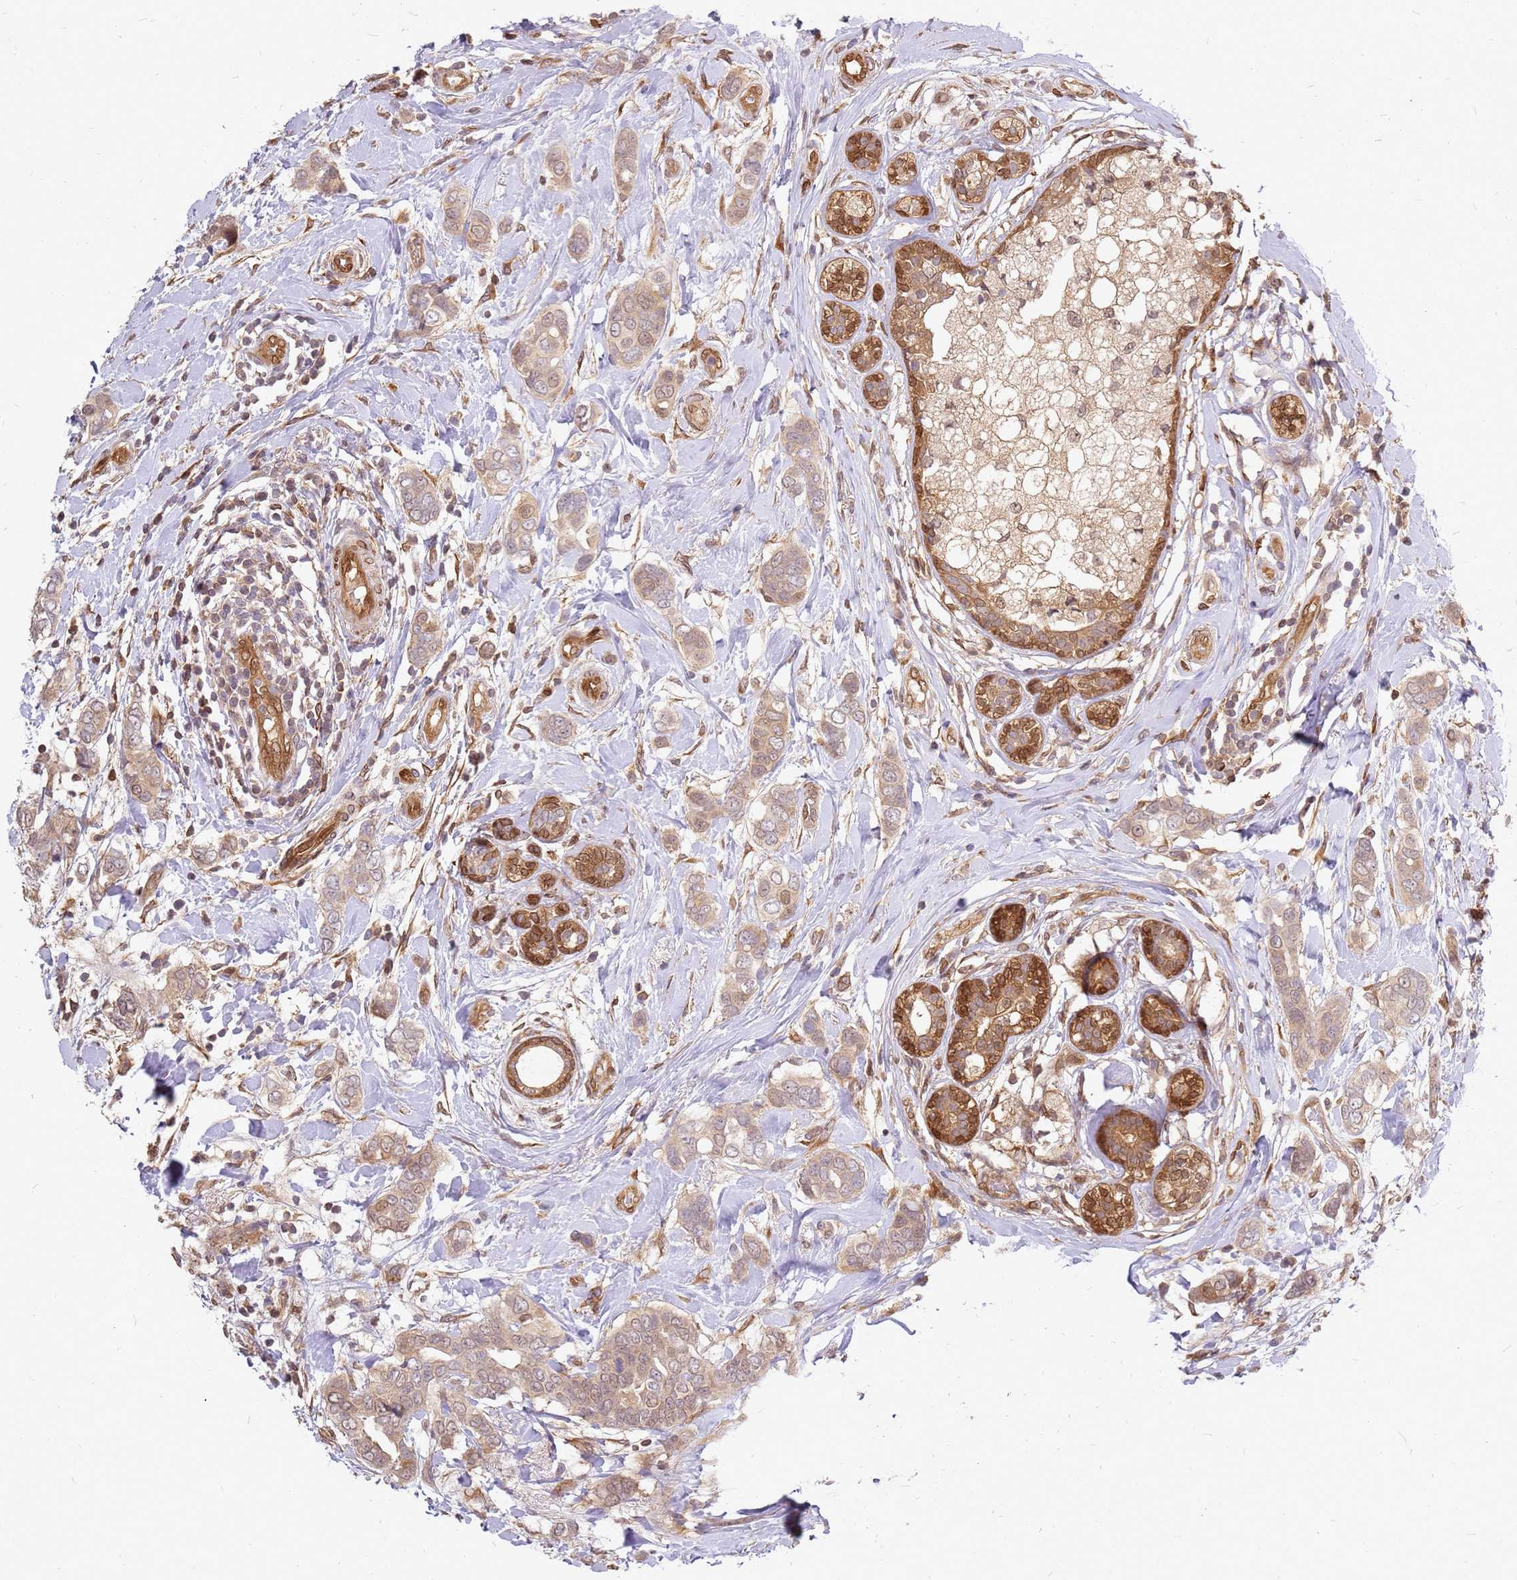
{"staining": {"intensity": "weak", "quantity": ">75%", "location": "cytoplasmic/membranous"}, "tissue": "breast cancer", "cell_type": "Tumor cells", "image_type": "cancer", "snomed": [{"axis": "morphology", "description": "Lobular carcinoma"}, {"axis": "topography", "description": "Breast"}], "caption": "Lobular carcinoma (breast) tissue shows weak cytoplasmic/membranous positivity in about >75% of tumor cells, visualized by immunohistochemistry.", "gene": "NUDT14", "patient": {"sex": "female", "age": 51}}